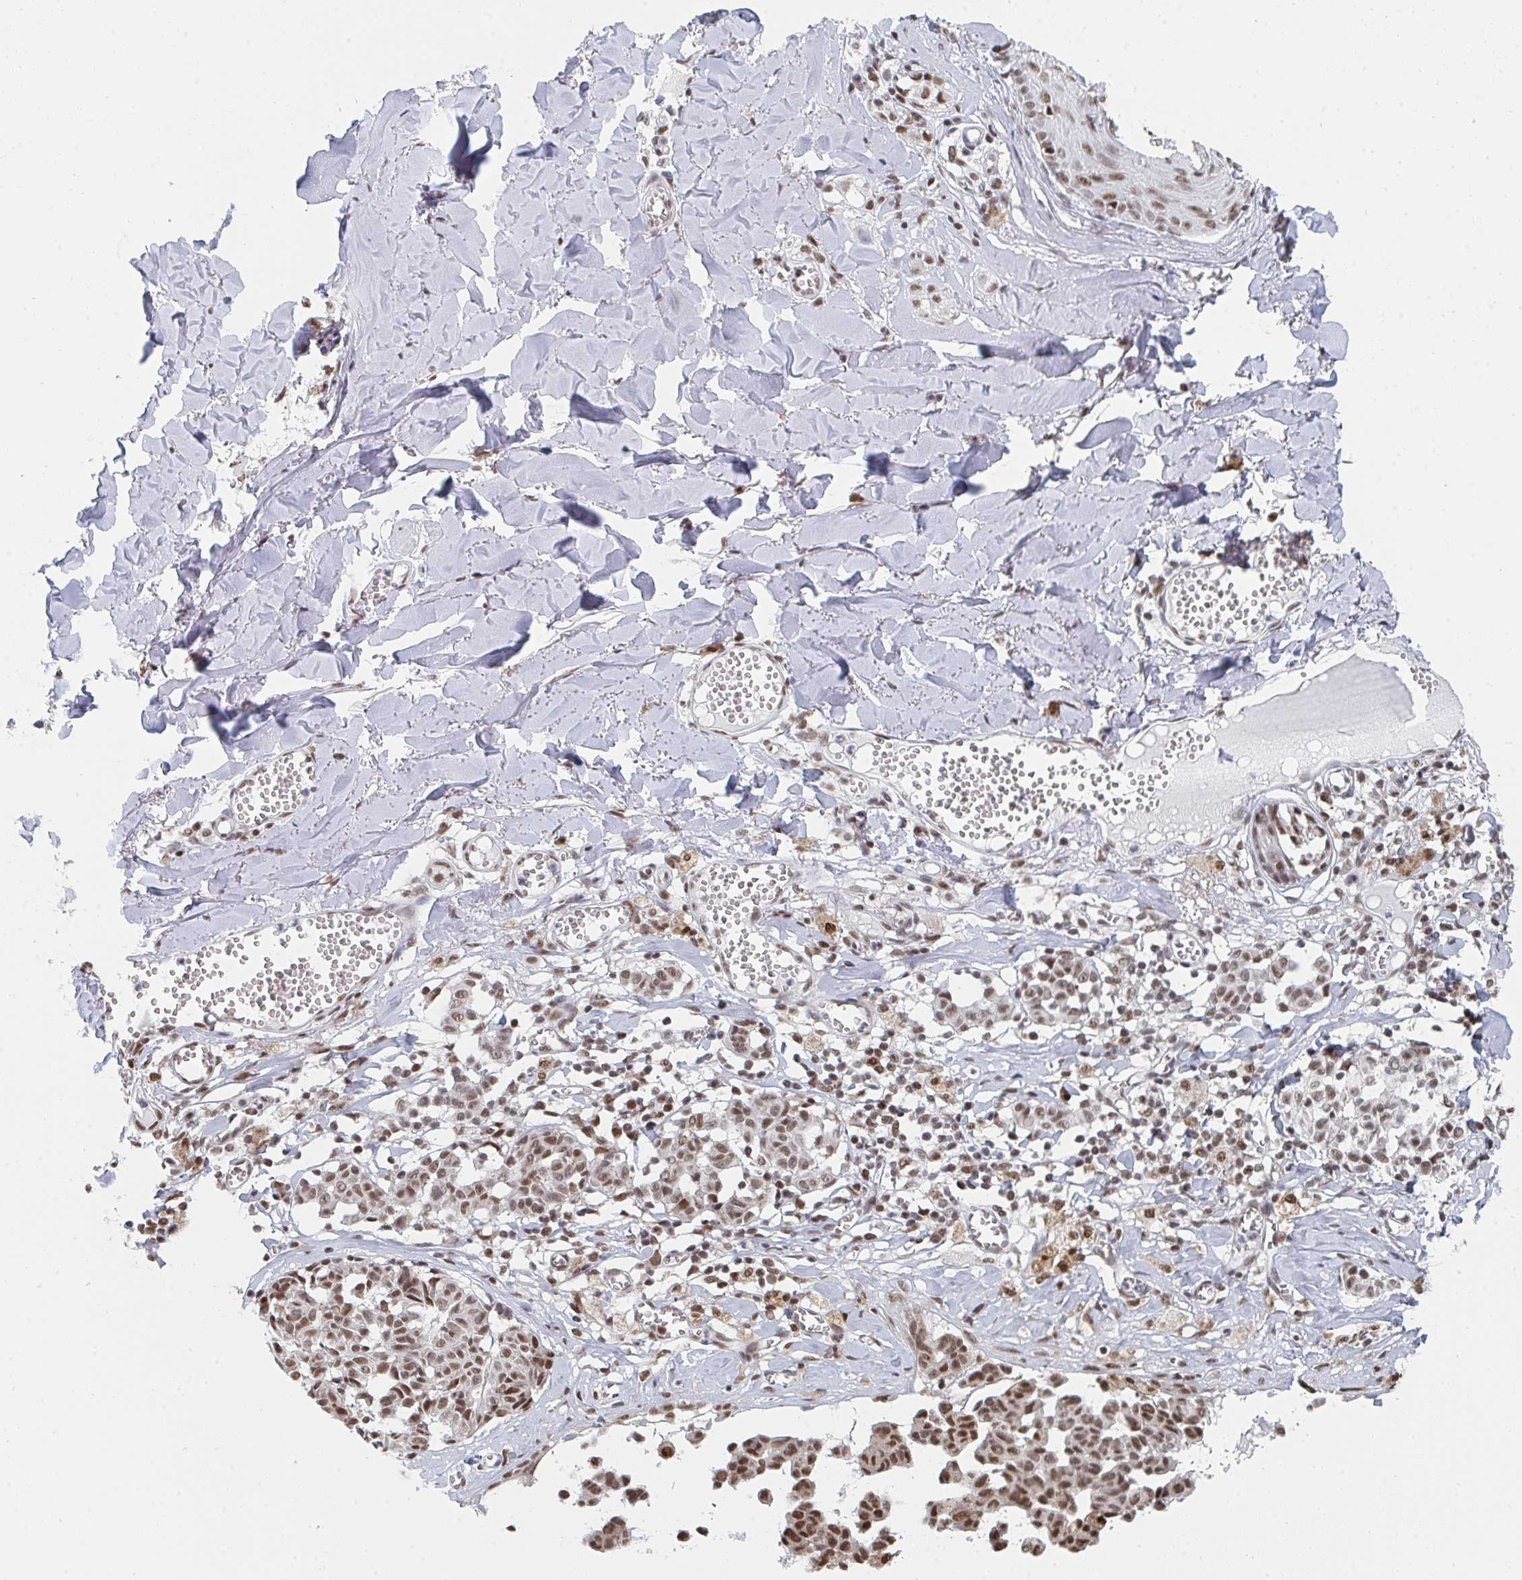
{"staining": {"intensity": "moderate", "quantity": ">75%", "location": "nuclear"}, "tissue": "melanoma", "cell_type": "Tumor cells", "image_type": "cancer", "snomed": [{"axis": "morphology", "description": "Malignant melanoma, NOS"}, {"axis": "topography", "description": "Skin"}], "caption": "Immunohistochemical staining of melanoma reveals medium levels of moderate nuclear positivity in about >75% of tumor cells.", "gene": "MBNL1", "patient": {"sex": "female", "age": 43}}